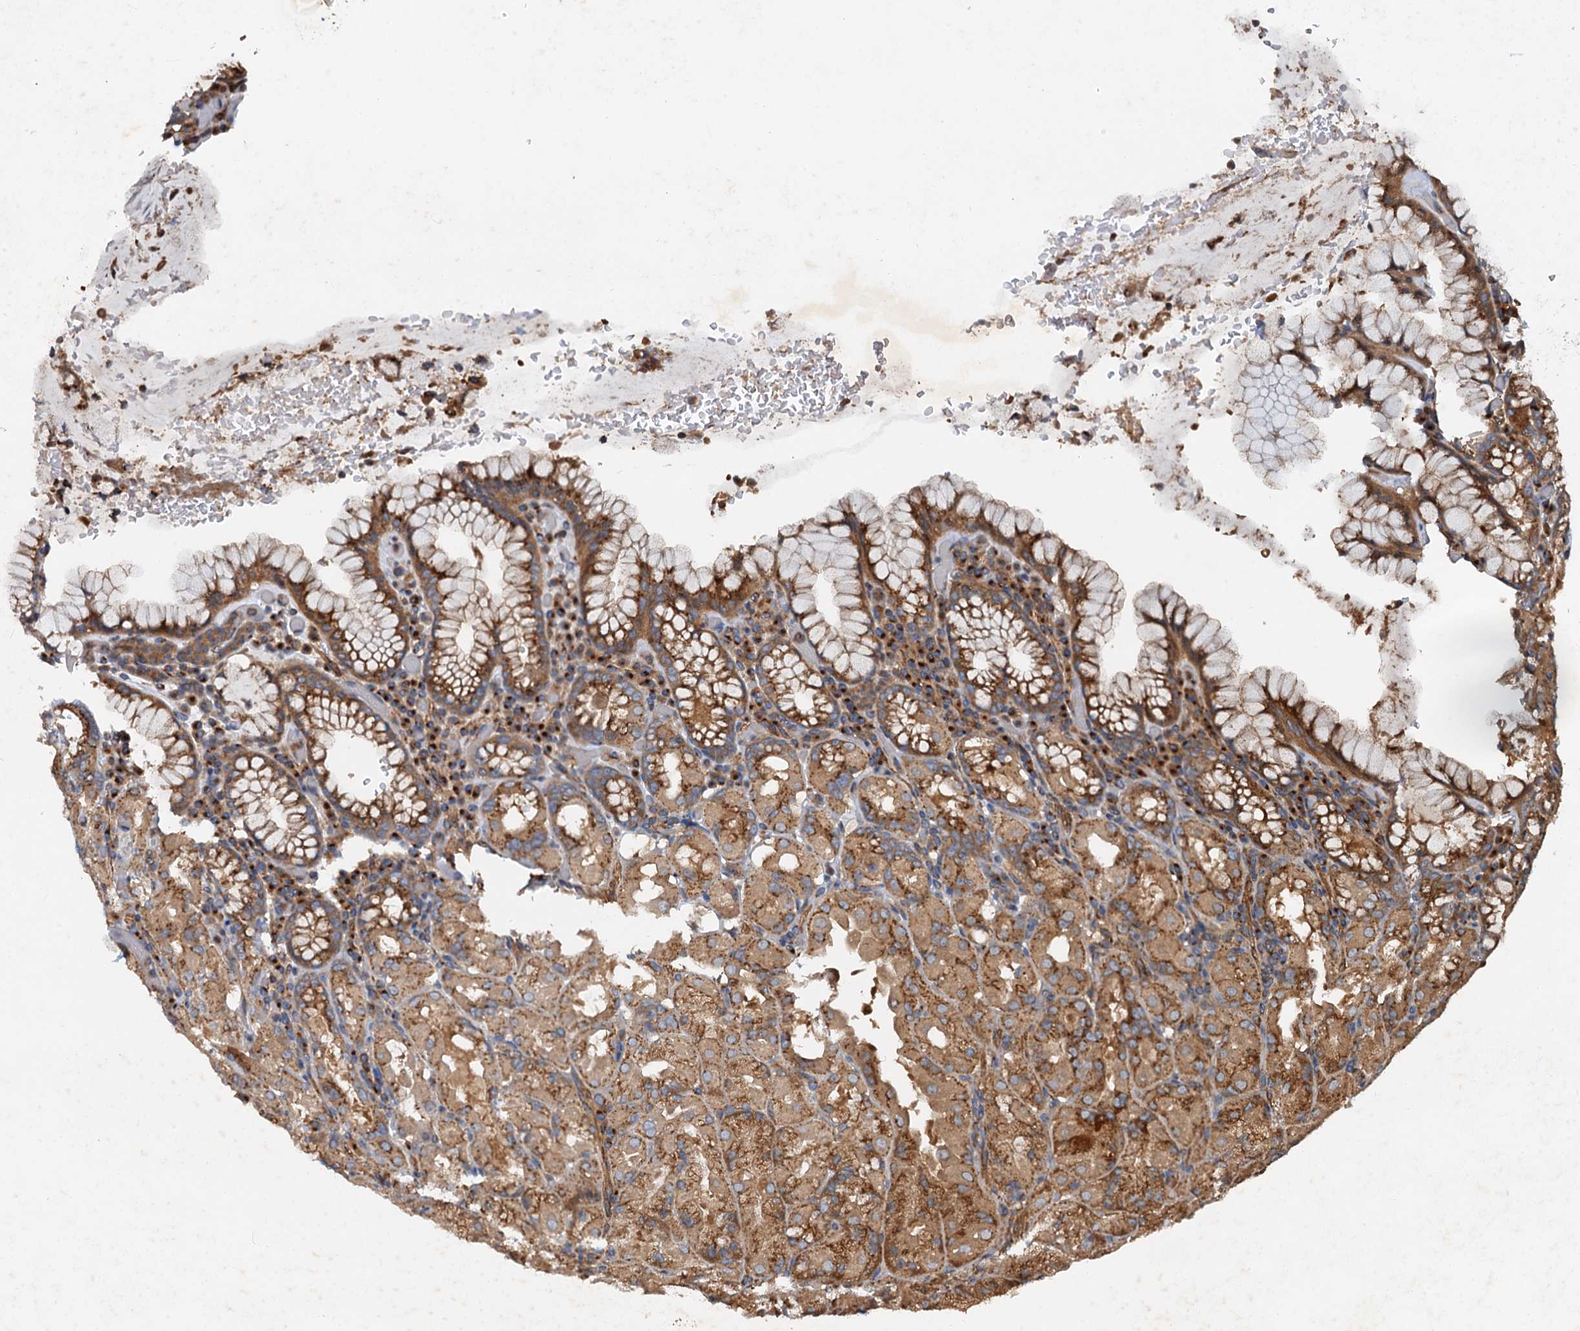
{"staining": {"intensity": "strong", "quantity": ">75%", "location": "cytoplasmic/membranous"}, "tissue": "stomach", "cell_type": "Glandular cells", "image_type": "normal", "snomed": [{"axis": "morphology", "description": "Normal tissue, NOS"}, {"axis": "topography", "description": "Stomach, upper"}, {"axis": "topography", "description": "Stomach, lower"}], "caption": "Protein staining shows strong cytoplasmic/membranous expression in approximately >75% of glandular cells in benign stomach.", "gene": "ANKRD26", "patient": {"sex": "male", "age": 80}}